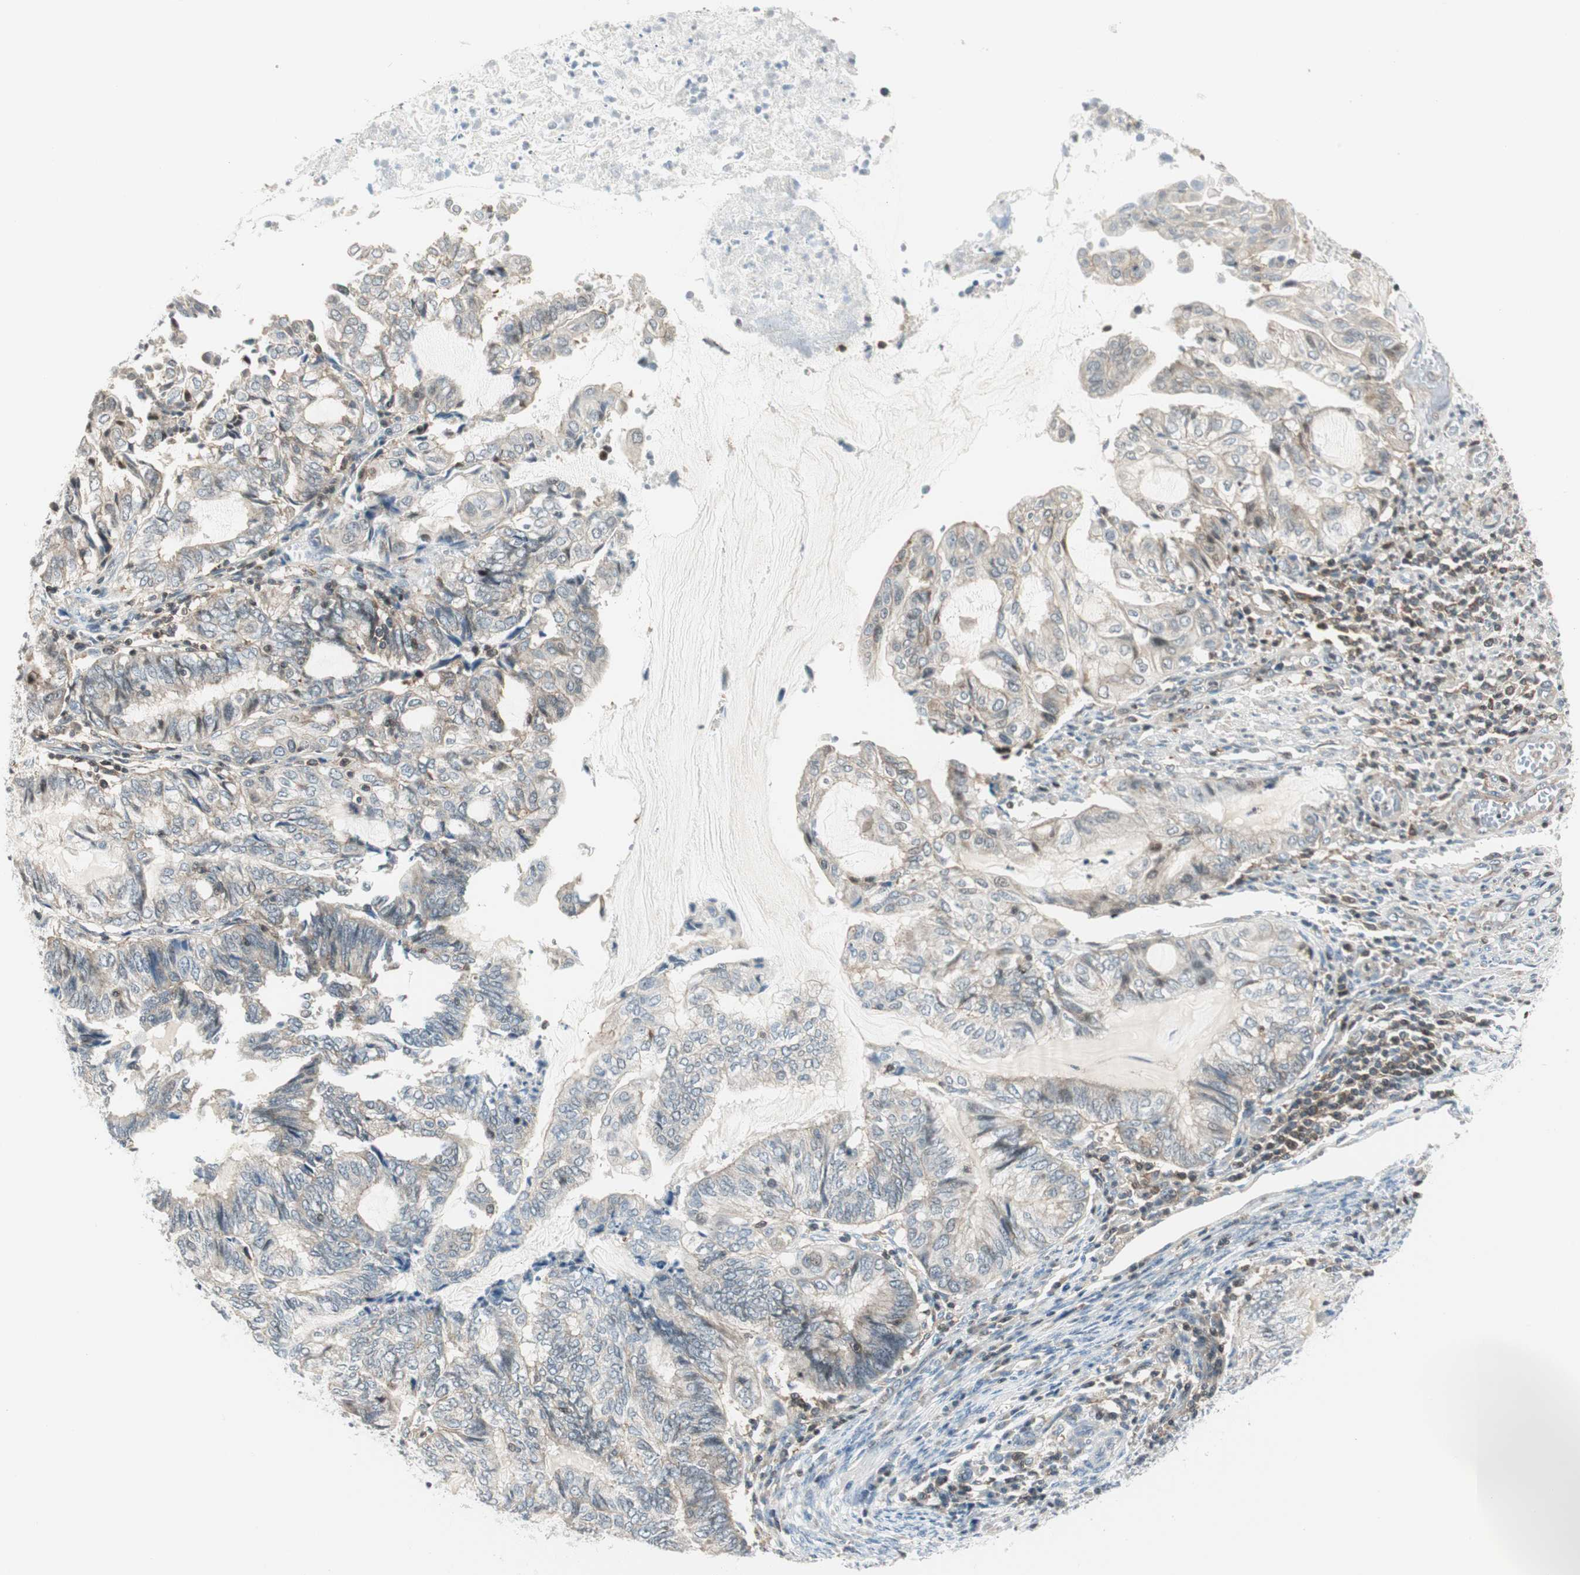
{"staining": {"intensity": "negative", "quantity": "none", "location": "none"}, "tissue": "endometrial cancer", "cell_type": "Tumor cells", "image_type": "cancer", "snomed": [{"axis": "morphology", "description": "Adenocarcinoma, NOS"}, {"axis": "topography", "description": "Uterus"}, {"axis": "topography", "description": "Endometrium"}], "caption": "Immunohistochemistry (IHC) photomicrograph of neoplastic tissue: endometrial cancer (adenocarcinoma) stained with DAB (3,3'-diaminobenzidine) exhibits no significant protein positivity in tumor cells.", "gene": "PPP1CA", "patient": {"sex": "female", "age": 70}}